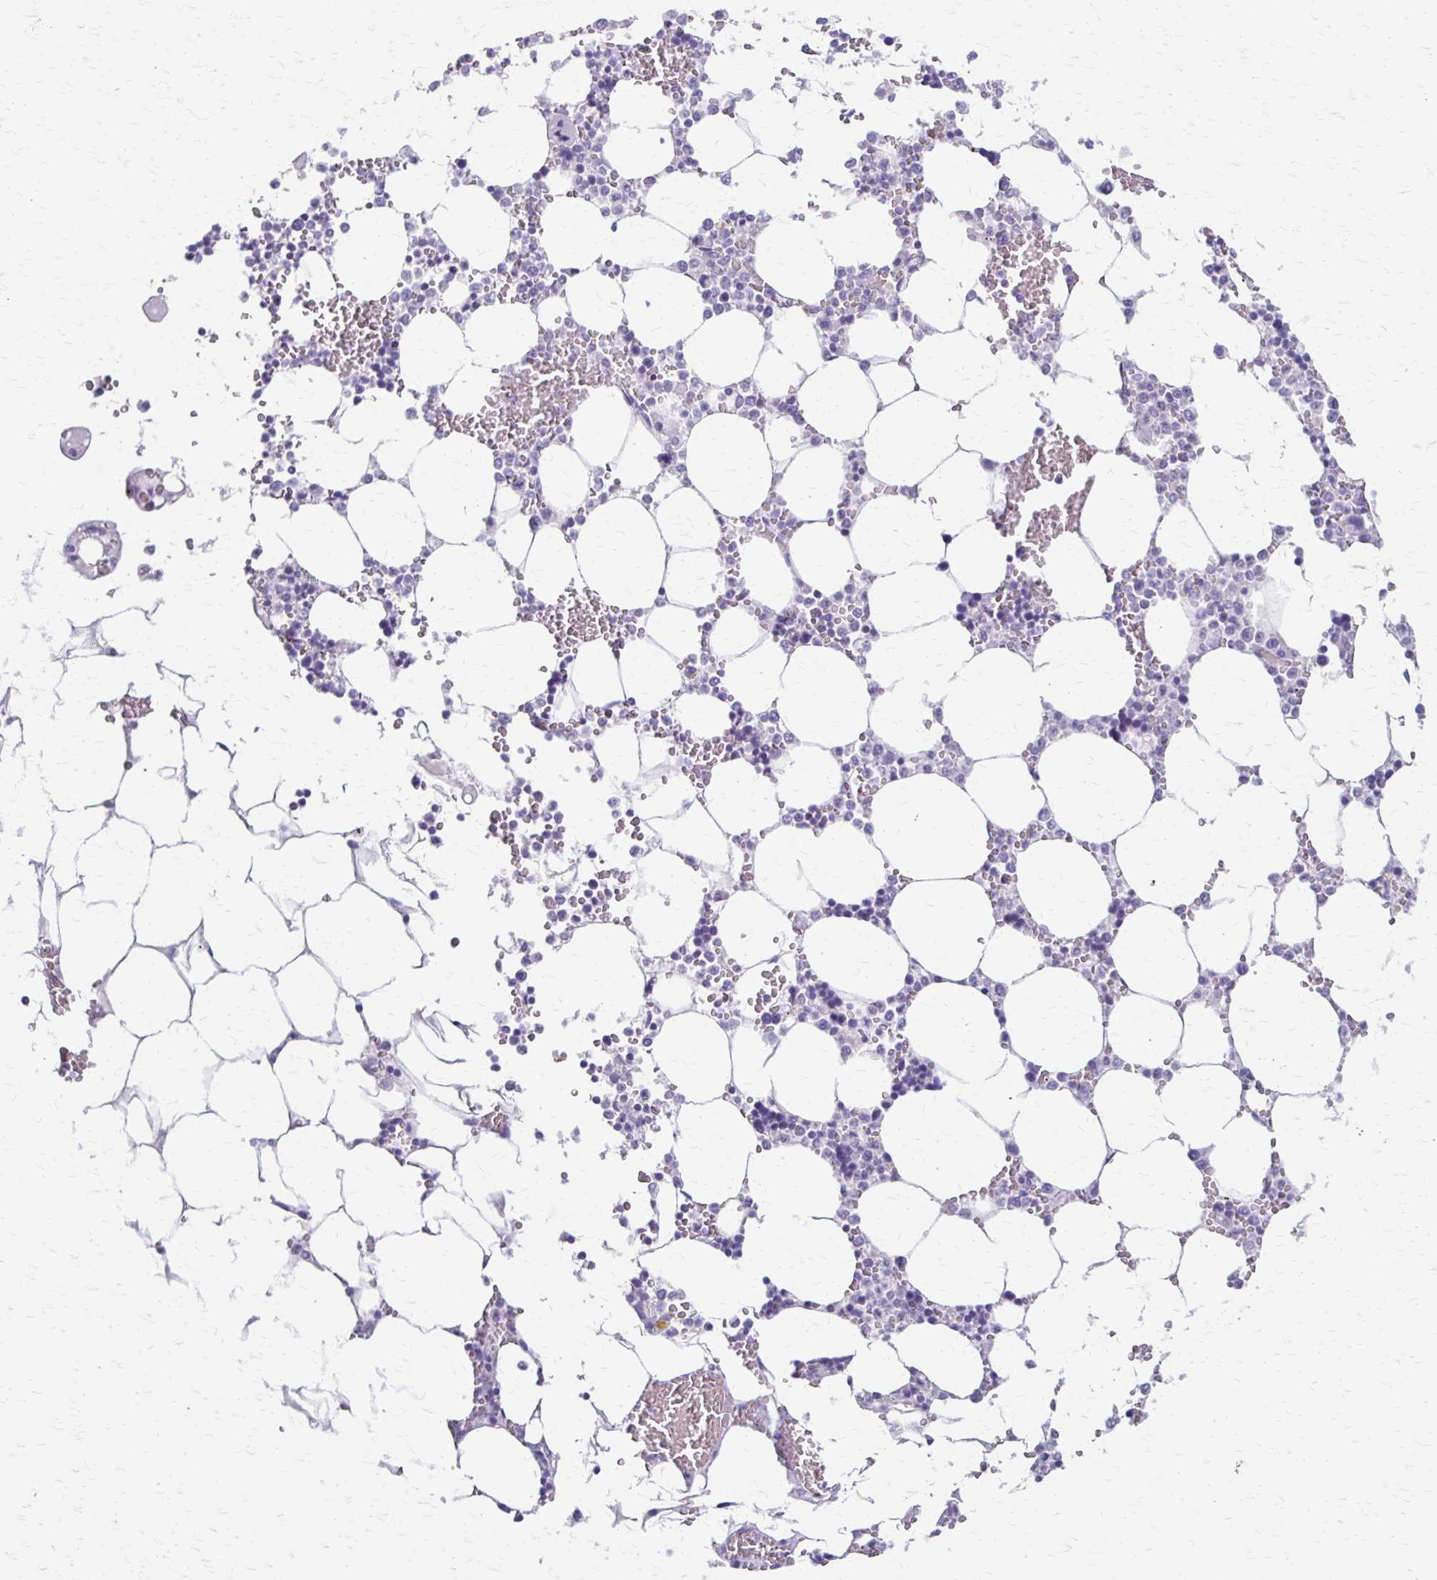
{"staining": {"intensity": "negative", "quantity": "none", "location": "none"}, "tissue": "bone marrow", "cell_type": "Hematopoietic cells", "image_type": "normal", "snomed": [{"axis": "morphology", "description": "Normal tissue, NOS"}, {"axis": "topography", "description": "Bone marrow"}], "caption": "An IHC image of benign bone marrow is shown. There is no staining in hematopoietic cells of bone marrow. (Brightfield microscopy of DAB immunohistochemistry (IHC) at high magnification).", "gene": "ZSCAN5B", "patient": {"sex": "male", "age": 64}}